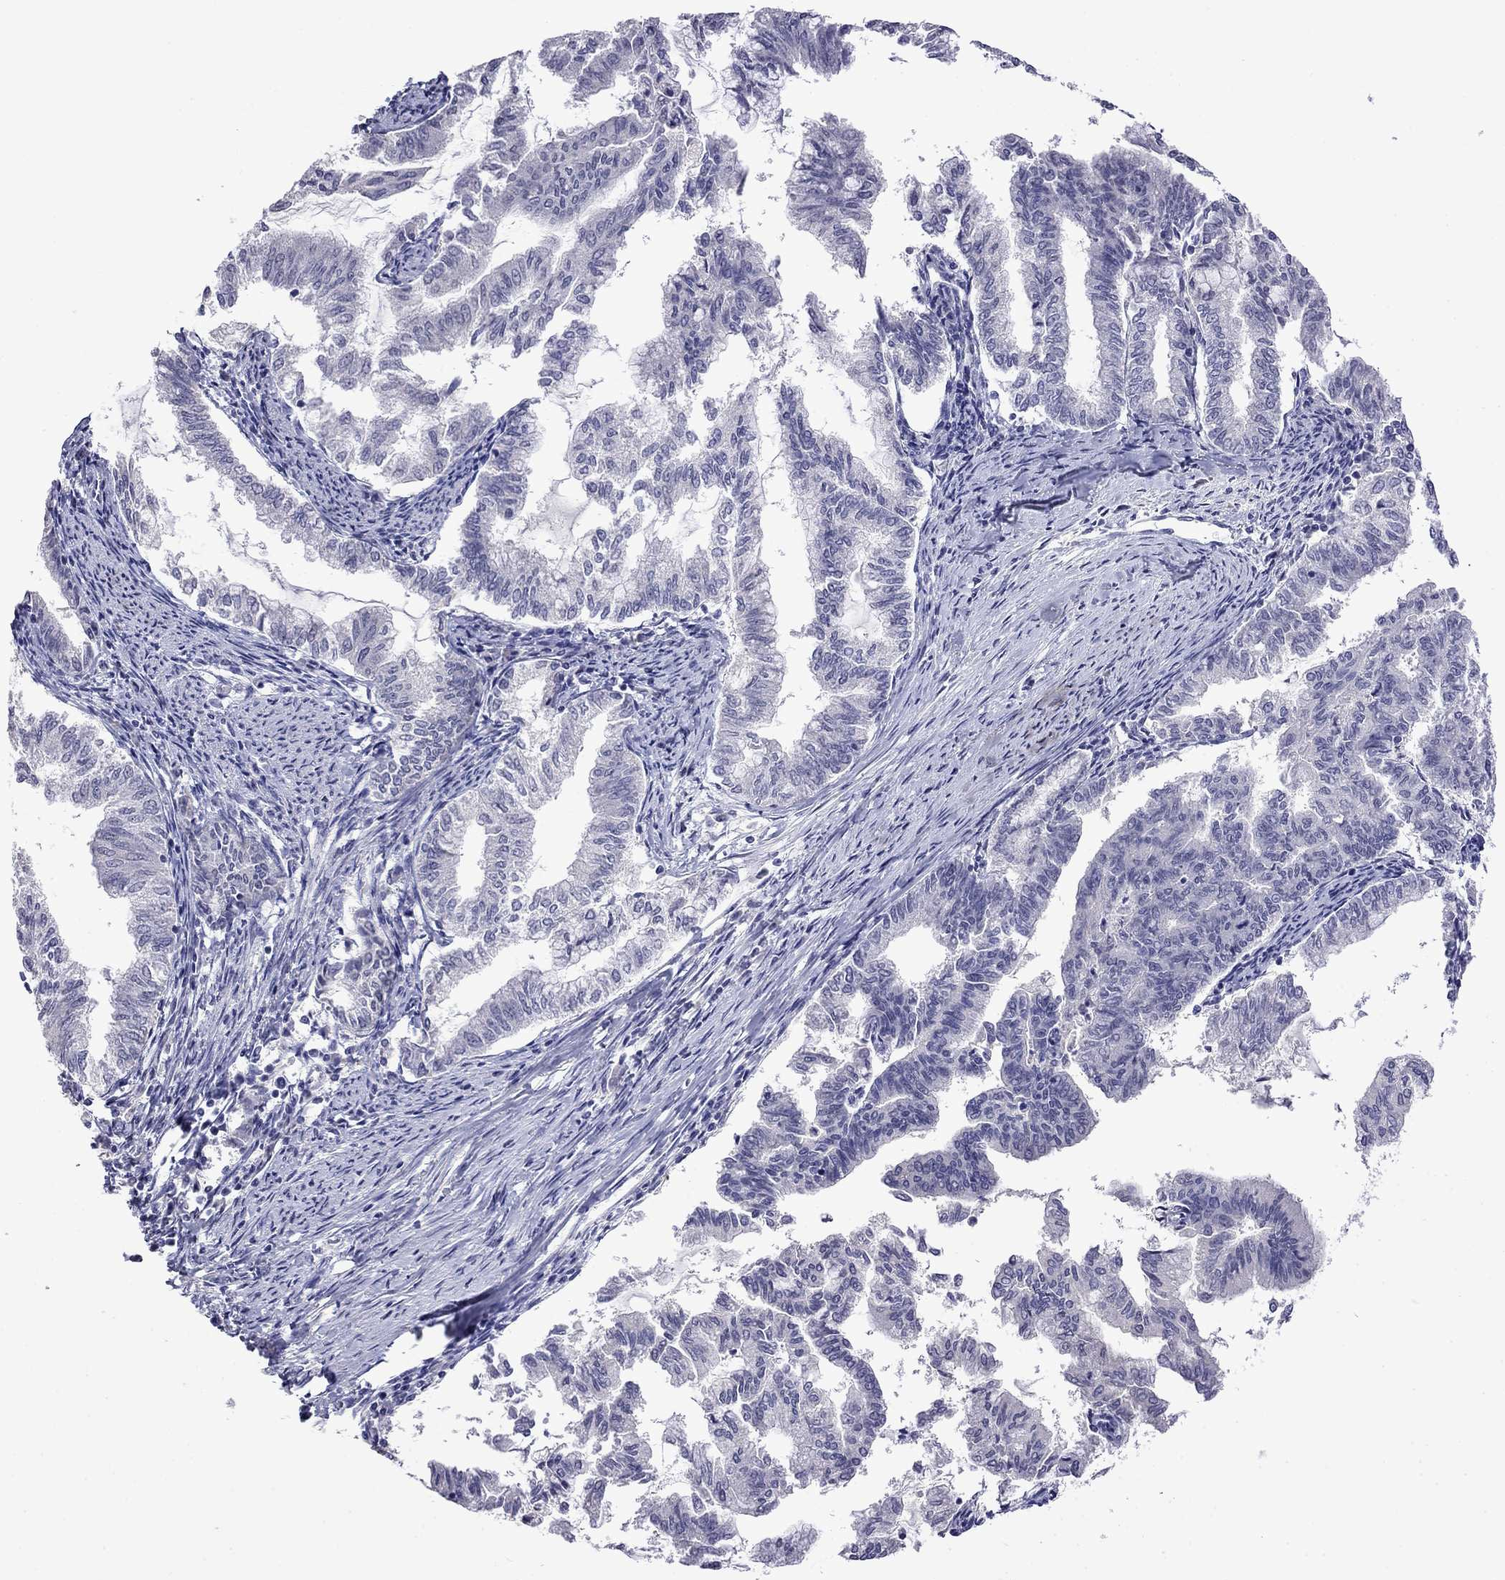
{"staining": {"intensity": "negative", "quantity": "none", "location": "none"}, "tissue": "endometrial cancer", "cell_type": "Tumor cells", "image_type": "cancer", "snomed": [{"axis": "morphology", "description": "Adenocarcinoma, NOS"}, {"axis": "topography", "description": "Endometrium"}], "caption": "Endometrial adenocarcinoma was stained to show a protein in brown. There is no significant positivity in tumor cells. (DAB (3,3'-diaminobenzidine) immunohistochemistry, high magnification).", "gene": "STAR", "patient": {"sex": "female", "age": 79}}